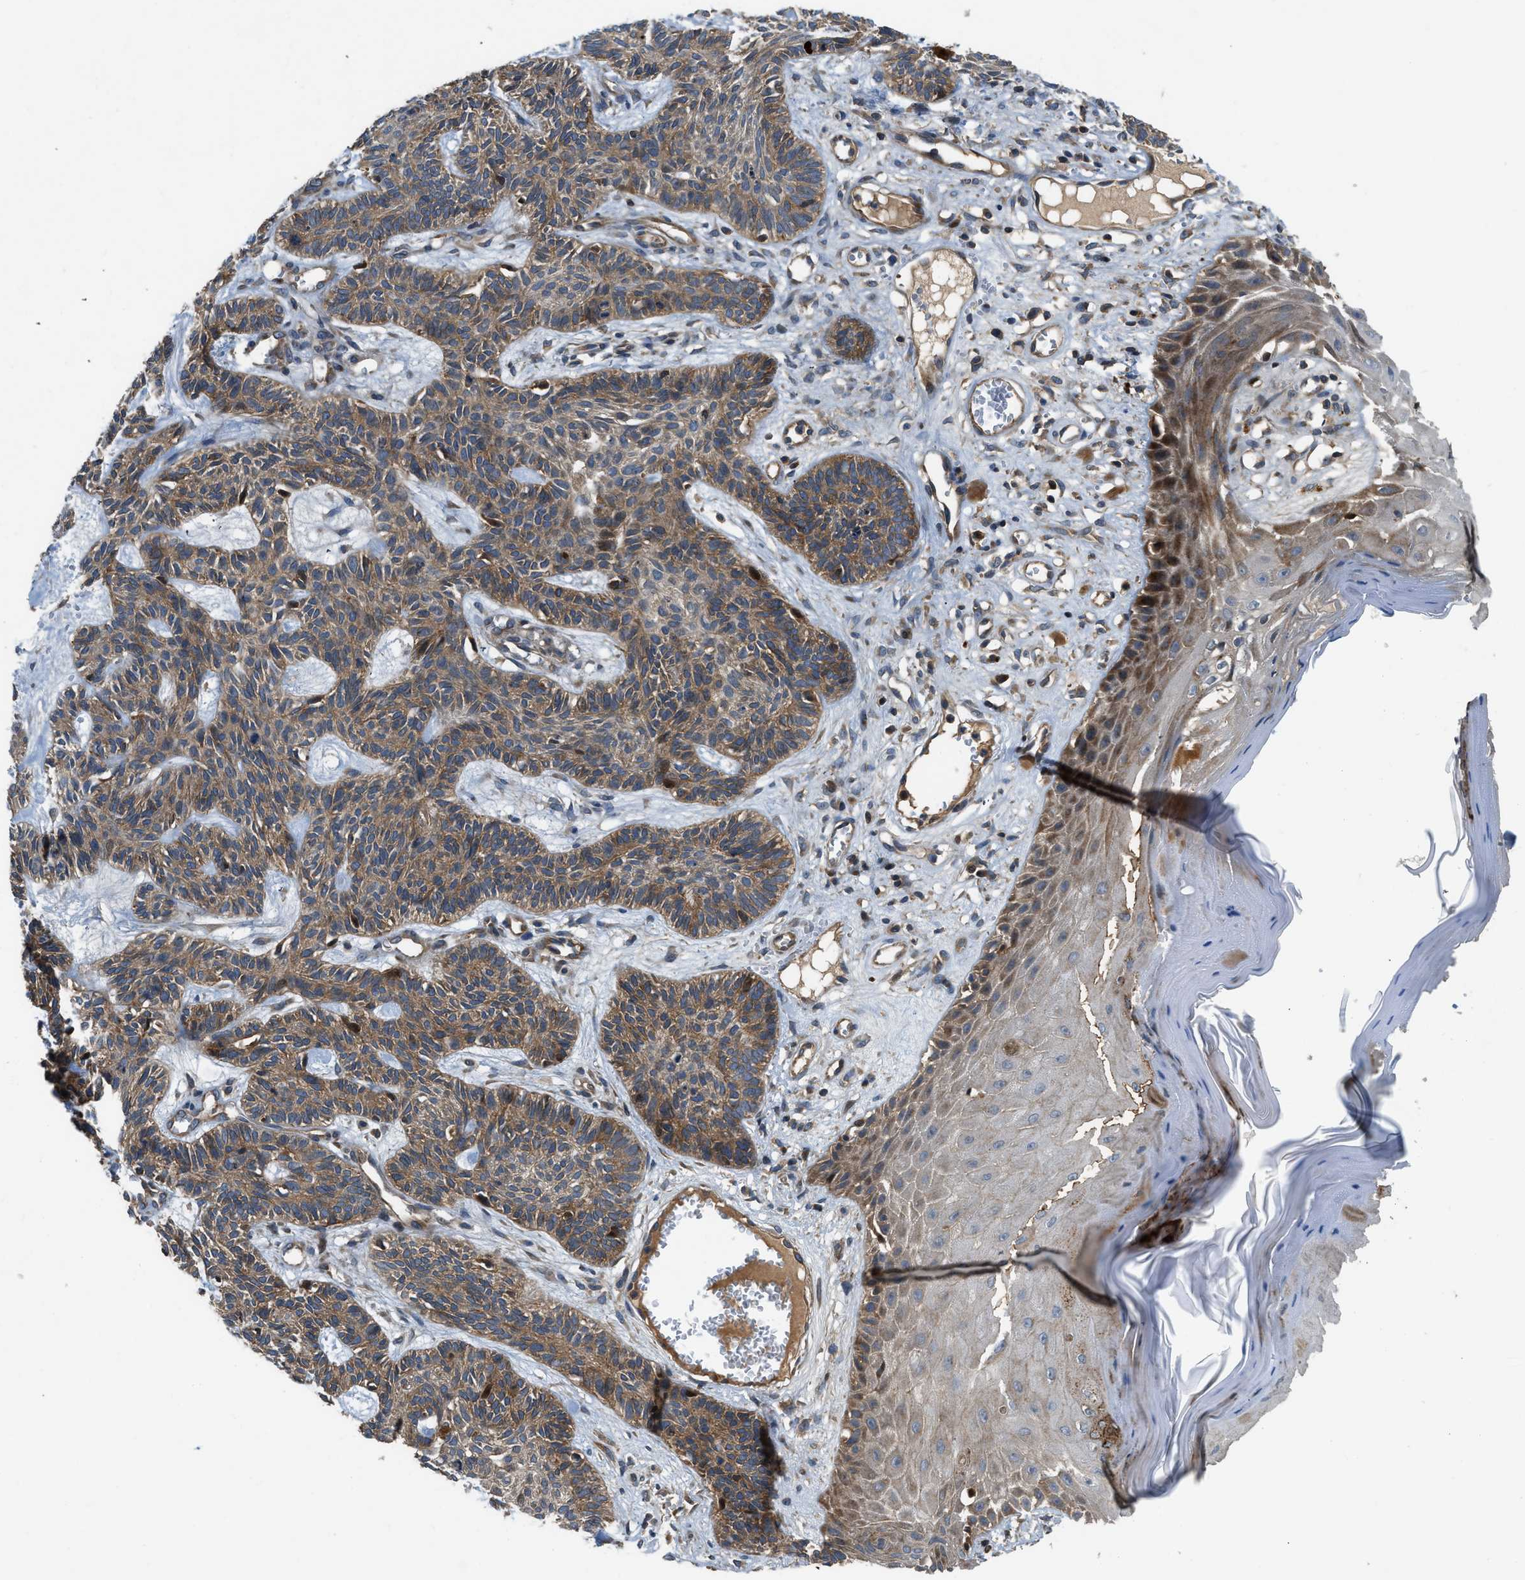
{"staining": {"intensity": "weak", "quantity": ">75%", "location": "cytoplasmic/membranous"}, "tissue": "skin cancer", "cell_type": "Tumor cells", "image_type": "cancer", "snomed": [{"axis": "morphology", "description": "Basal cell carcinoma"}, {"axis": "topography", "description": "Skin"}], "caption": "IHC of skin basal cell carcinoma demonstrates low levels of weak cytoplasmic/membranous staining in approximately >75% of tumor cells. (DAB = brown stain, brightfield microscopy at high magnification).", "gene": "CNNM3", "patient": {"sex": "male", "age": 67}}